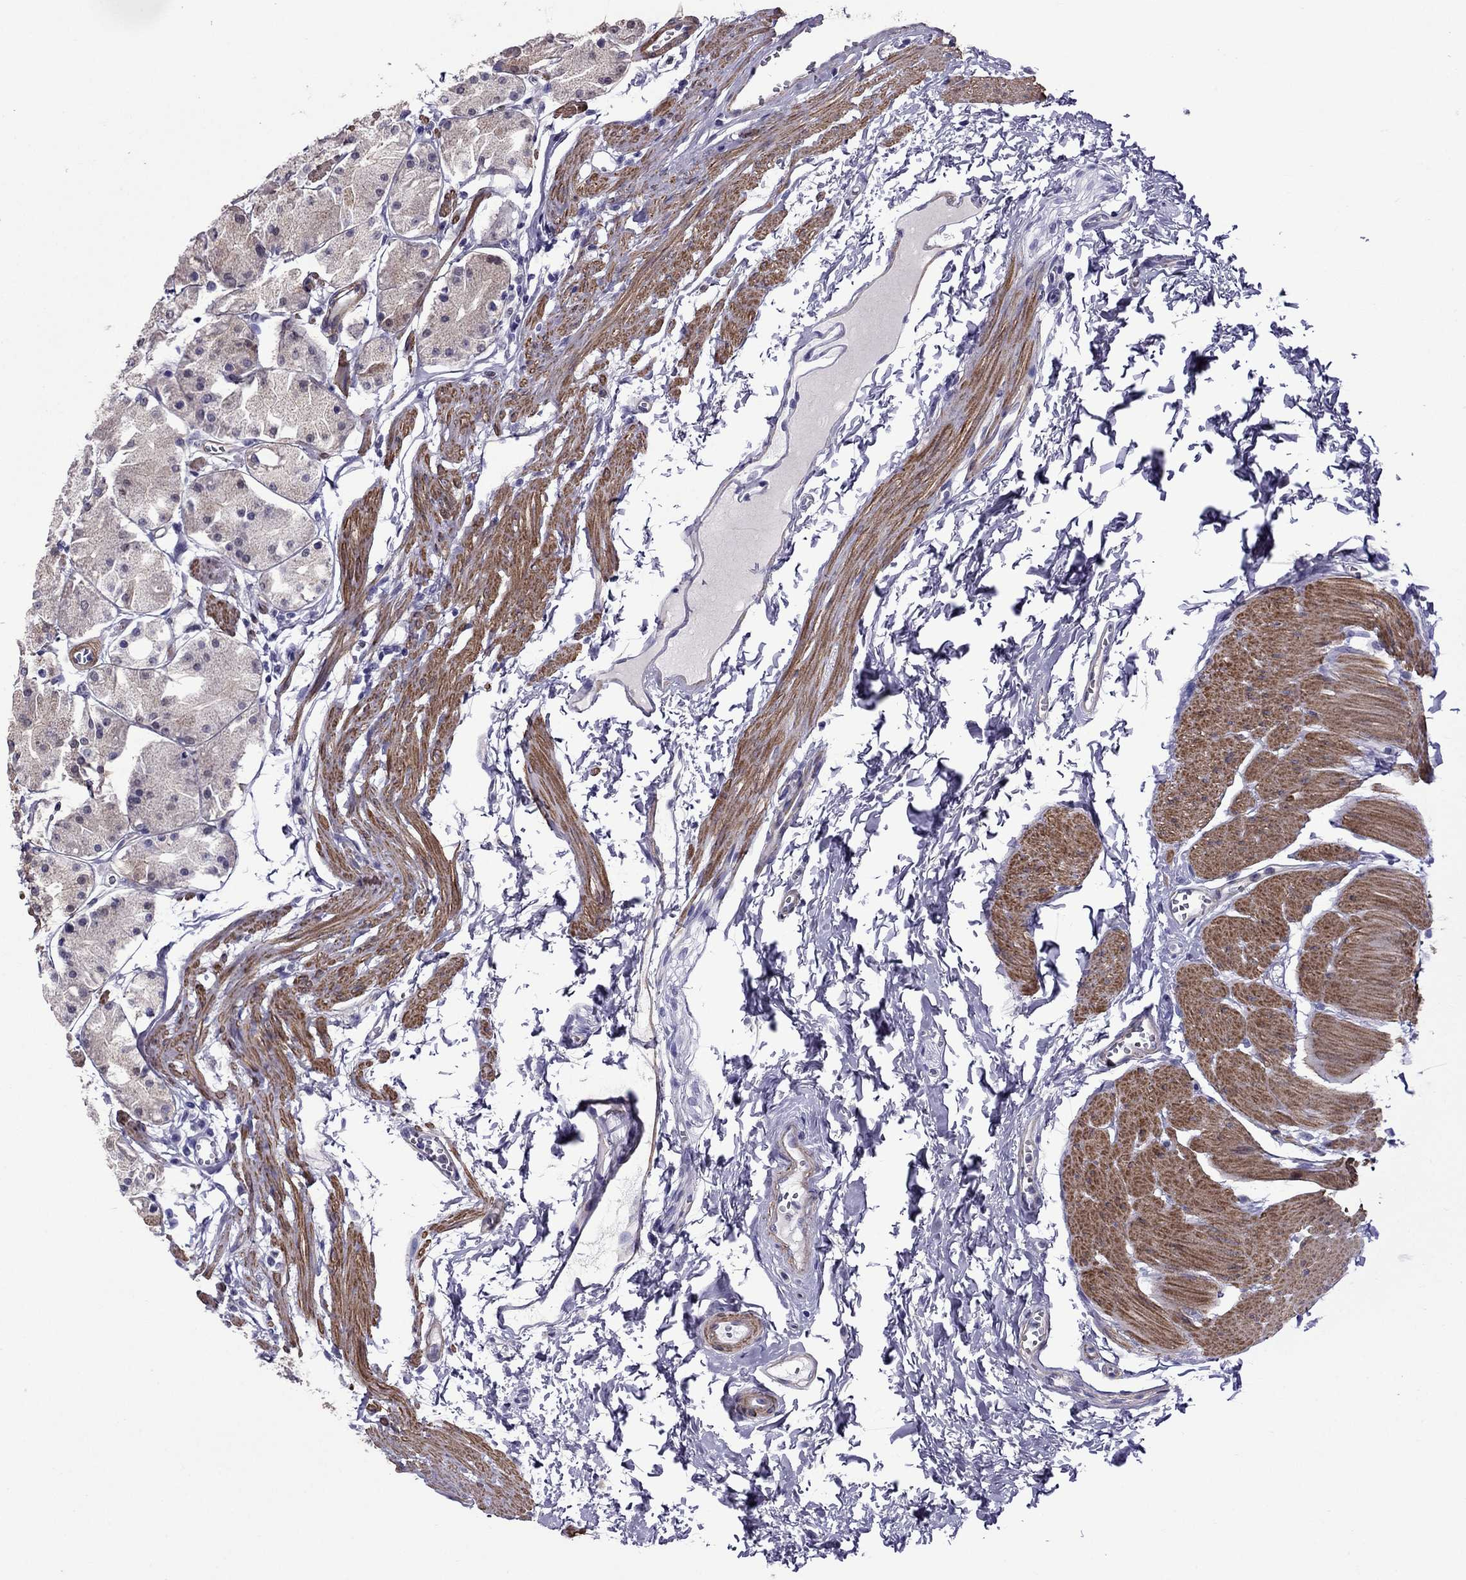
{"staining": {"intensity": "weak", "quantity": "<25%", "location": "cytoplasmic/membranous"}, "tissue": "stomach", "cell_type": "Glandular cells", "image_type": "normal", "snomed": [{"axis": "morphology", "description": "Normal tissue, NOS"}, {"axis": "topography", "description": "Stomach, upper"}], "caption": "A high-resolution histopathology image shows immunohistochemistry staining of benign stomach, which exhibits no significant positivity in glandular cells.", "gene": "CHRNA5", "patient": {"sex": "male", "age": 60}}